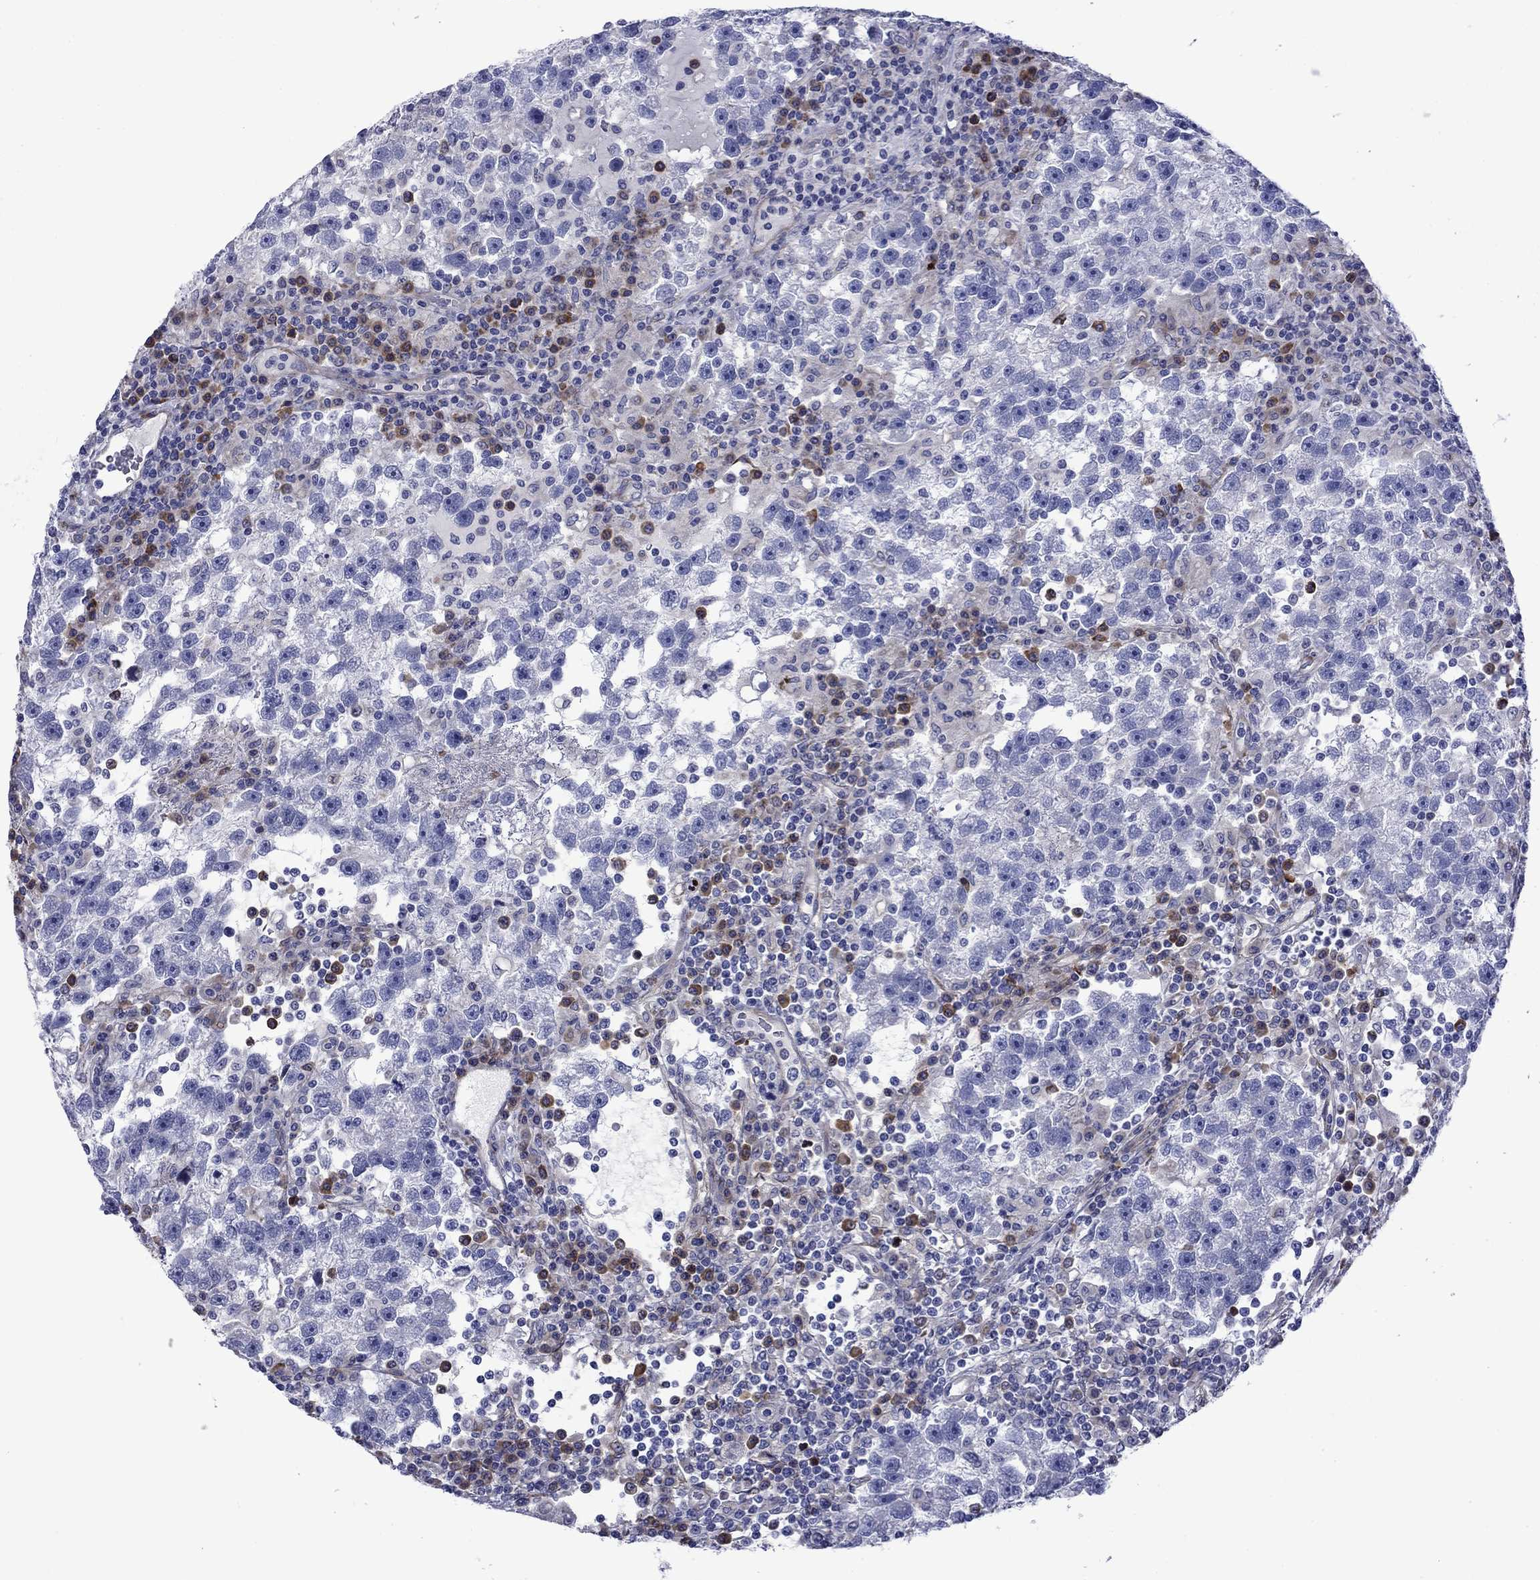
{"staining": {"intensity": "negative", "quantity": "none", "location": "none"}, "tissue": "testis cancer", "cell_type": "Tumor cells", "image_type": "cancer", "snomed": [{"axis": "morphology", "description": "Seminoma, NOS"}, {"axis": "topography", "description": "Testis"}], "caption": "IHC micrograph of neoplastic tissue: testis seminoma stained with DAB (3,3'-diaminobenzidine) reveals no significant protein expression in tumor cells.", "gene": "HSPG2", "patient": {"sex": "male", "age": 47}}